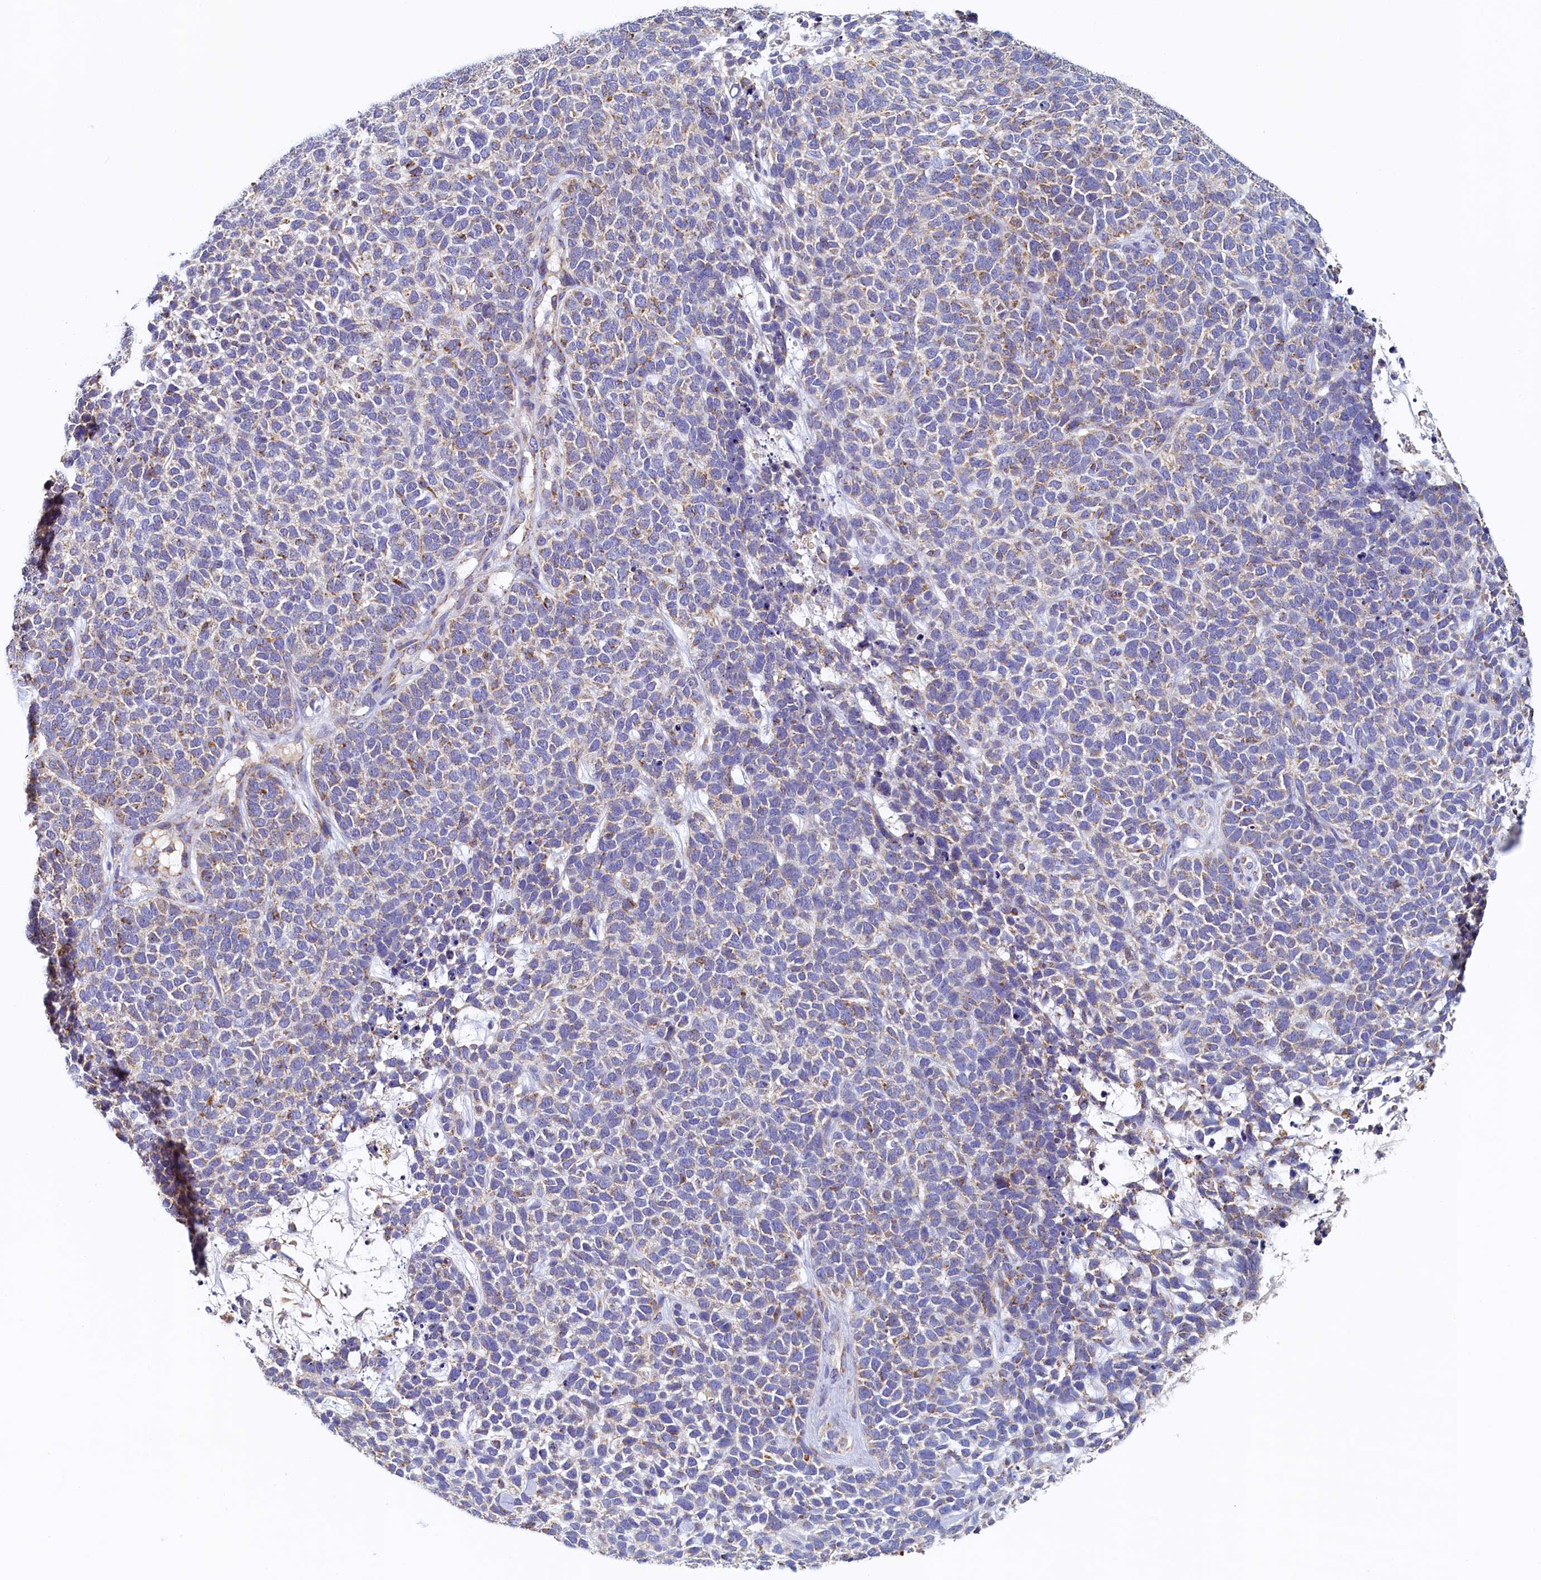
{"staining": {"intensity": "moderate", "quantity": "<25%", "location": "cytoplasmic/membranous"}, "tissue": "skin cancer", "cell_type": "Tumor cells", "image_type": "cancer", "snomed": [{"axis": "morphology", "description": "Basal cell carcinoma"}, {"axis": "topography", "description": "Skin"}], "caption": "Immunohistochemical staining of basal cell carcinoma (skin) shows moderate cytoplasmic/membranous protein expression in approximately <25% of tumor cells. Immunohistochemistry stains the protein of interest in brown and the nuclei are stained blue.", "gene": "POC1A", "patient": {"sex": "female", "age": 84}}